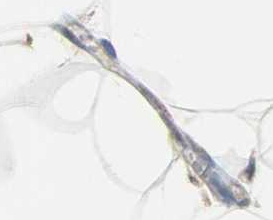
{"staining": {"intensity": "weak", "quantity": "25%-75%", "location": "cytoplasmic/membranous"}, "tissue": "adipose tissue", "cell_type": "Adipocytes", "image_type": "normal", "snomed": [{"axis": "morphology", "description": "Normal tissue, NOS"}, {"axis": "morphology", "description": "Duct carcinoma"}, {"axis": "topography", "description": "Breast"}, {"axis": "topography", "description": "Adipose tissue"}], "caption": "The immunohistochemical stain labels weak cytoplasmic/membranous staining in adipocytes of unremarkable adipose tissue. (DAB (3,3'-diaminobenzidine) IHC, brown staining for protein, blue staining for nuclei).", "gene": "TRIM21", "patient": {"sex": "female", "age": 37}}